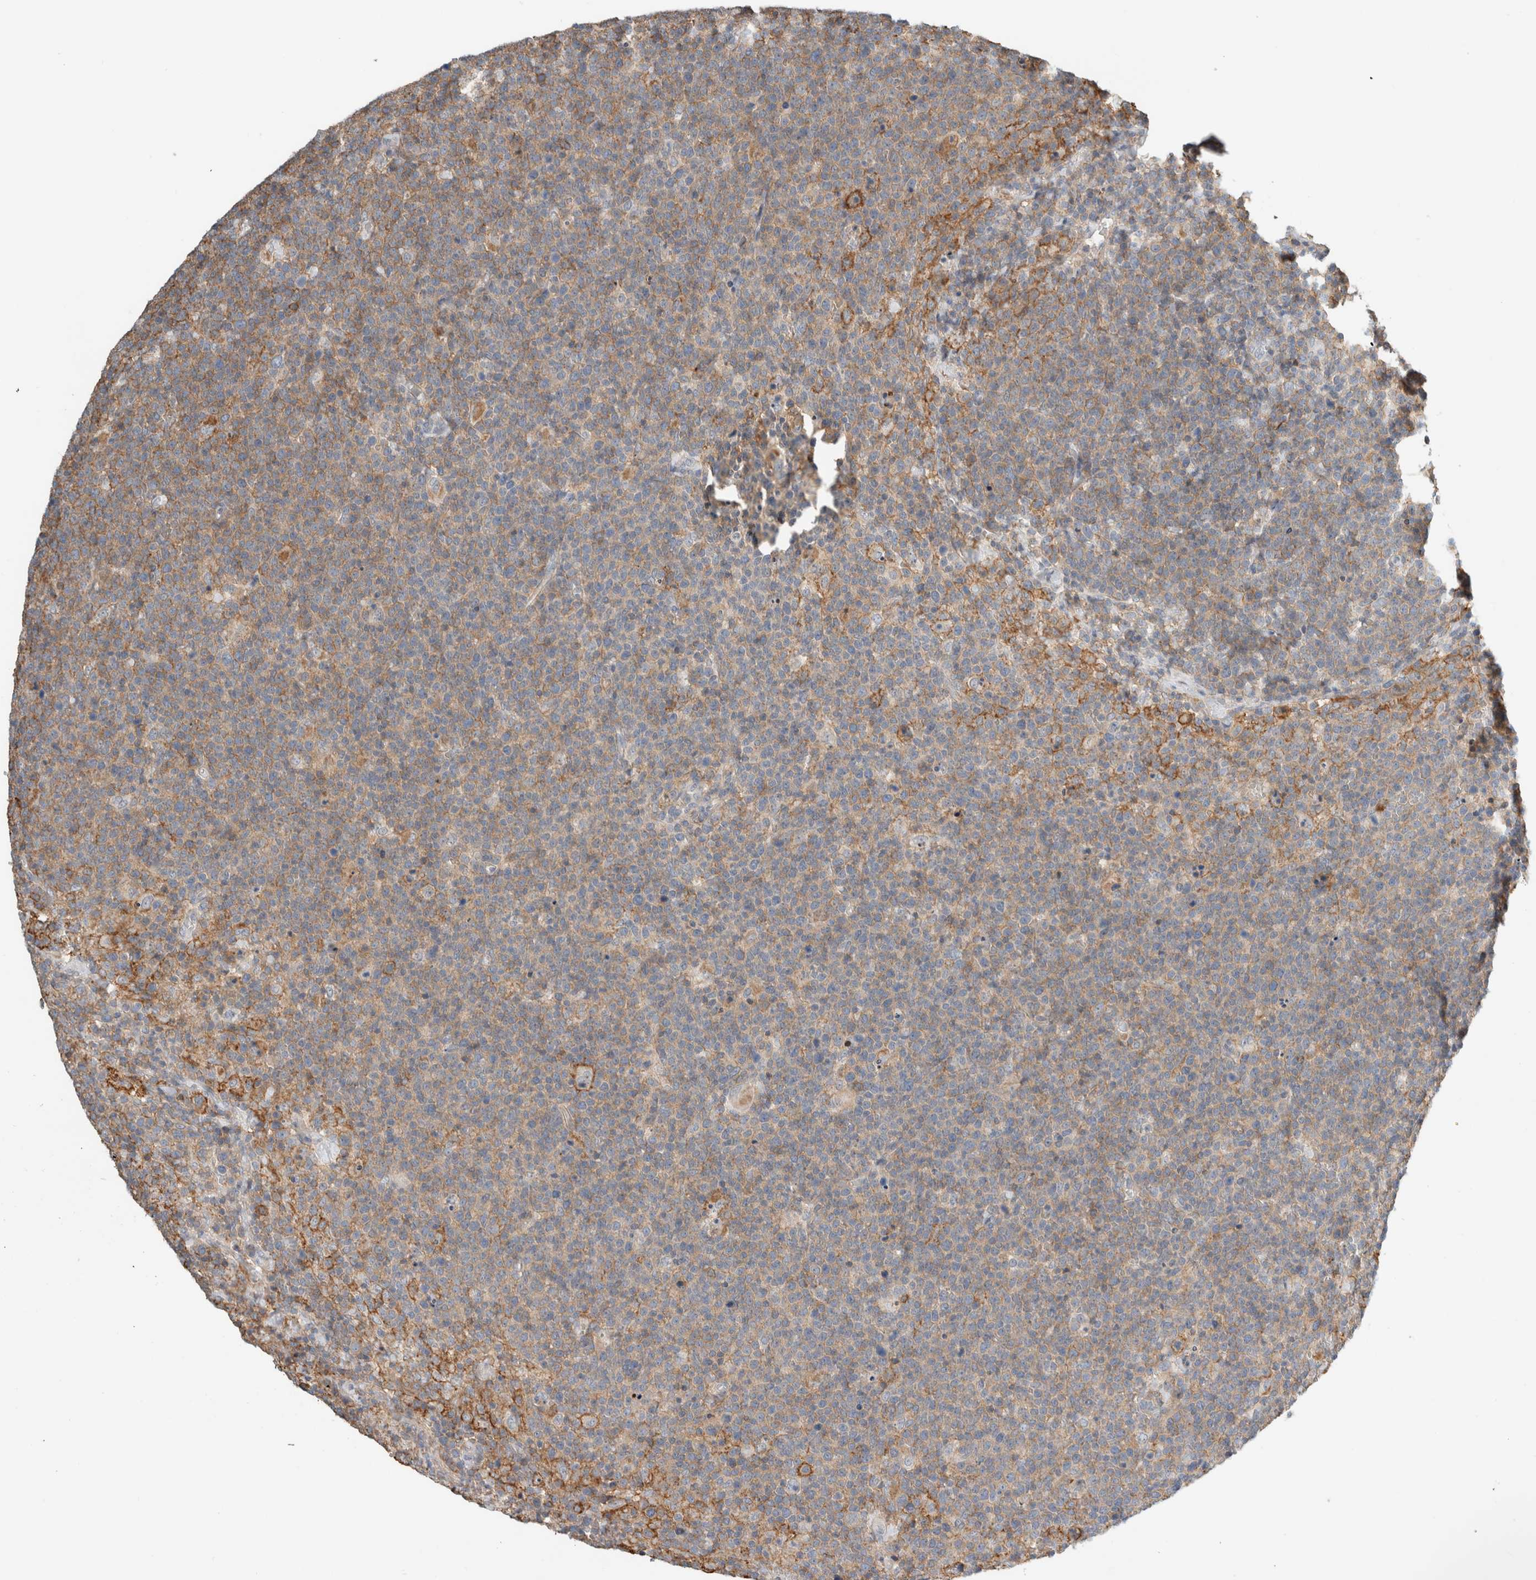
{"staining": {"intensity": "moderate", "quantity": "25%-75%", "location": "cytoplasmic/membranous"}, "tissue": "lymphoma", "cell_type": "Tumor cells", "image_type": "cancer", "snomed": [{"axis": "morphology", "description": "Malignant lymphoma, non-Hodgkin's type, High grade"}, {"axis": "topography", "description": "Lymph node"}], "caption": "Immunohistochemistry micrograph of neoplastic tissue: lymphoma stained using immunohistochemistry displays medium levels of moderate protein expression localized specifically in the cytoplasmic/membranous of tumor cells, appearing as a cytoplasmic/membranous brown color.", "gene": "ERCC6L2", "patient": {"sex": "male", "age": 61}}